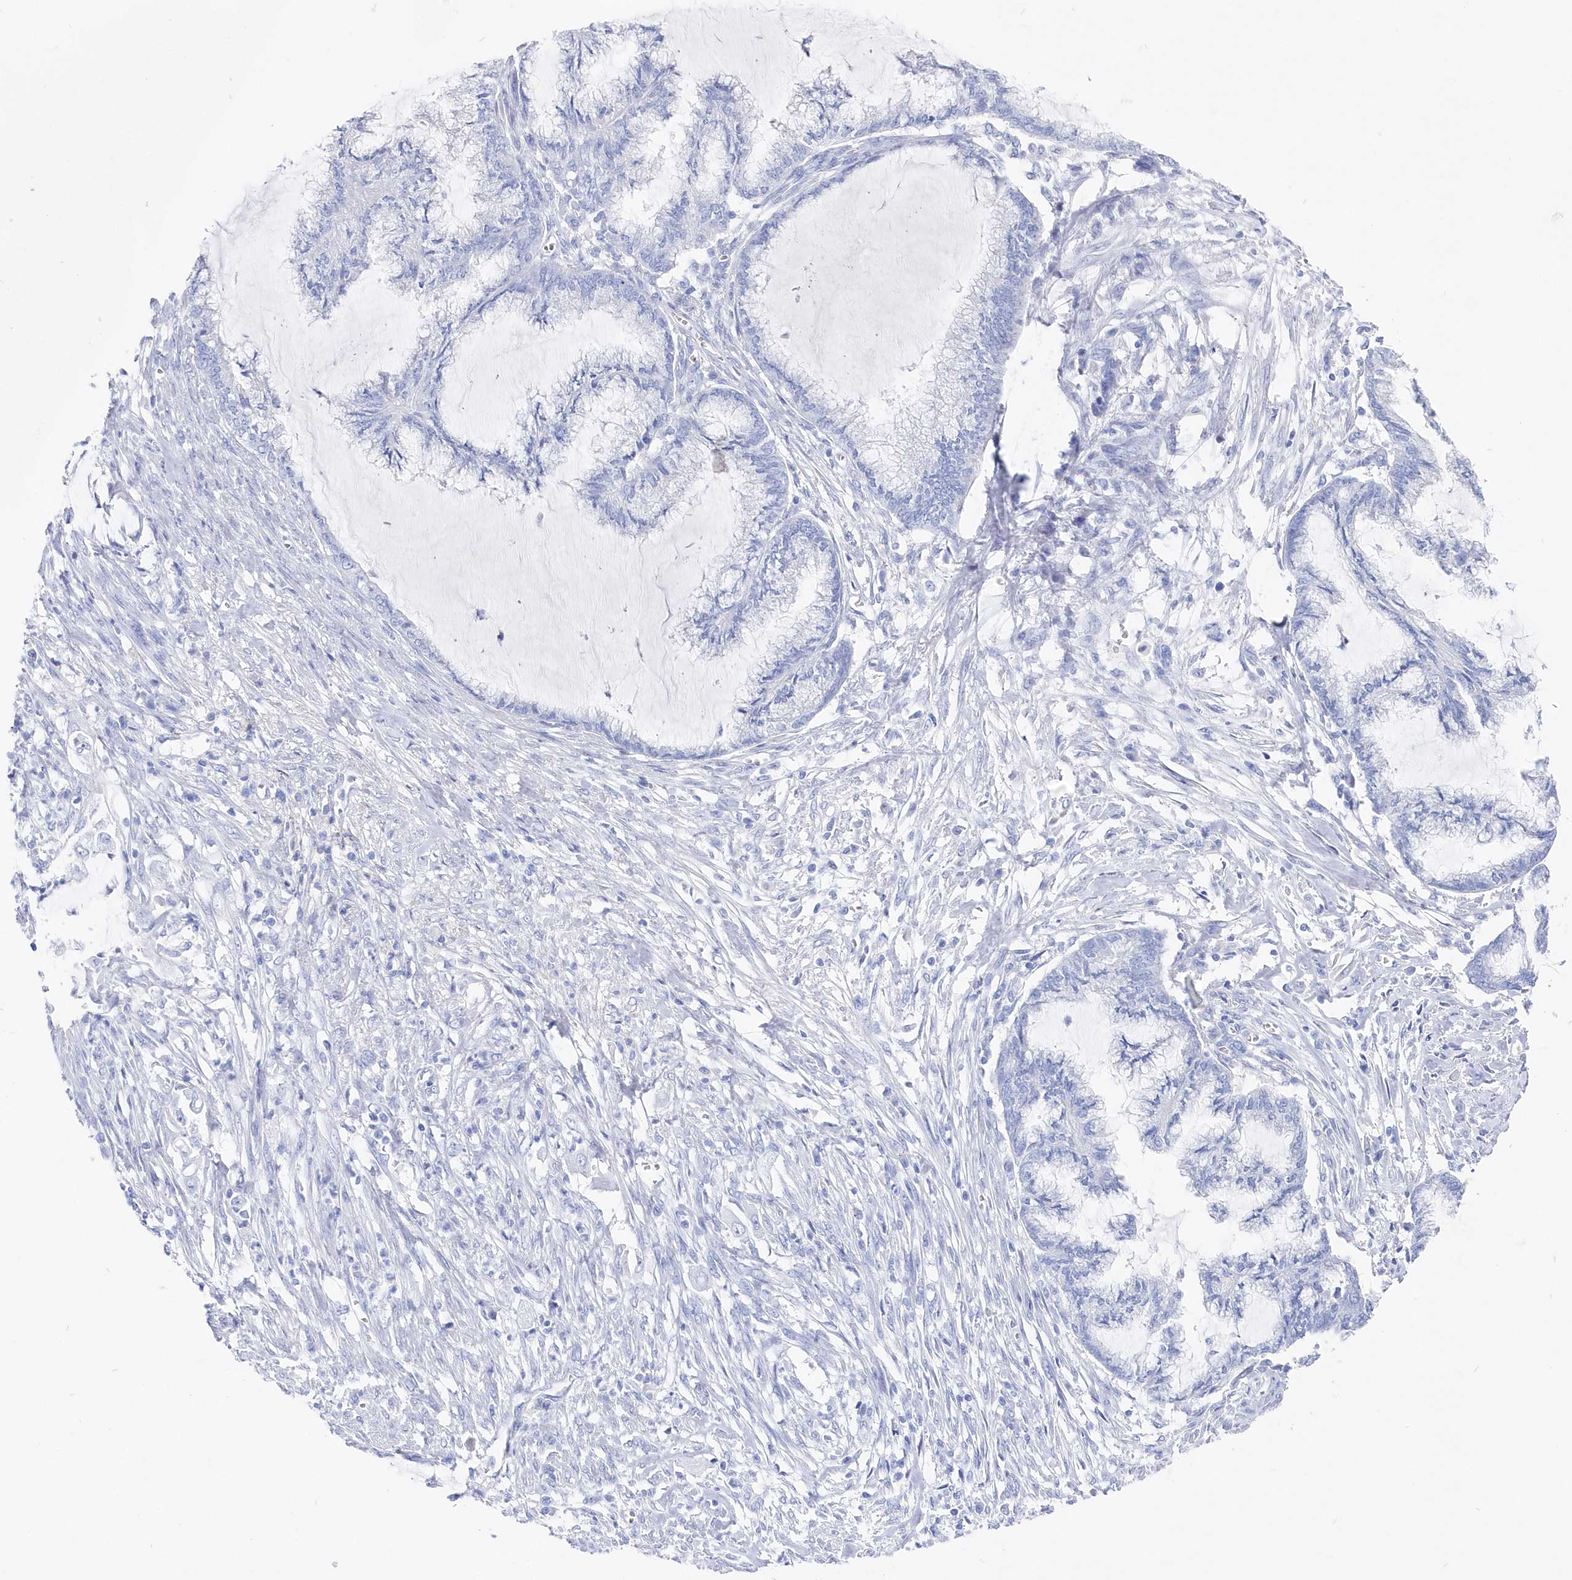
{"staining": {"intensity": "negative", "quantity": "none", "location": "none"}, "tissue": "endometrial cancer", "cell_type": "Tumor cells", "image_type": "cancer", "snomed": [{"axis": "morphology", "description": "Adenocarcinoma, NOS"}, {"axis": "topography", "description": "Endometrium"}], "caption": "Tumor cells show no significant expression in endometrial adenocarcinoma.", "gene": "CSNK1G2", "patient": {"sex": "female", "age": 86}}